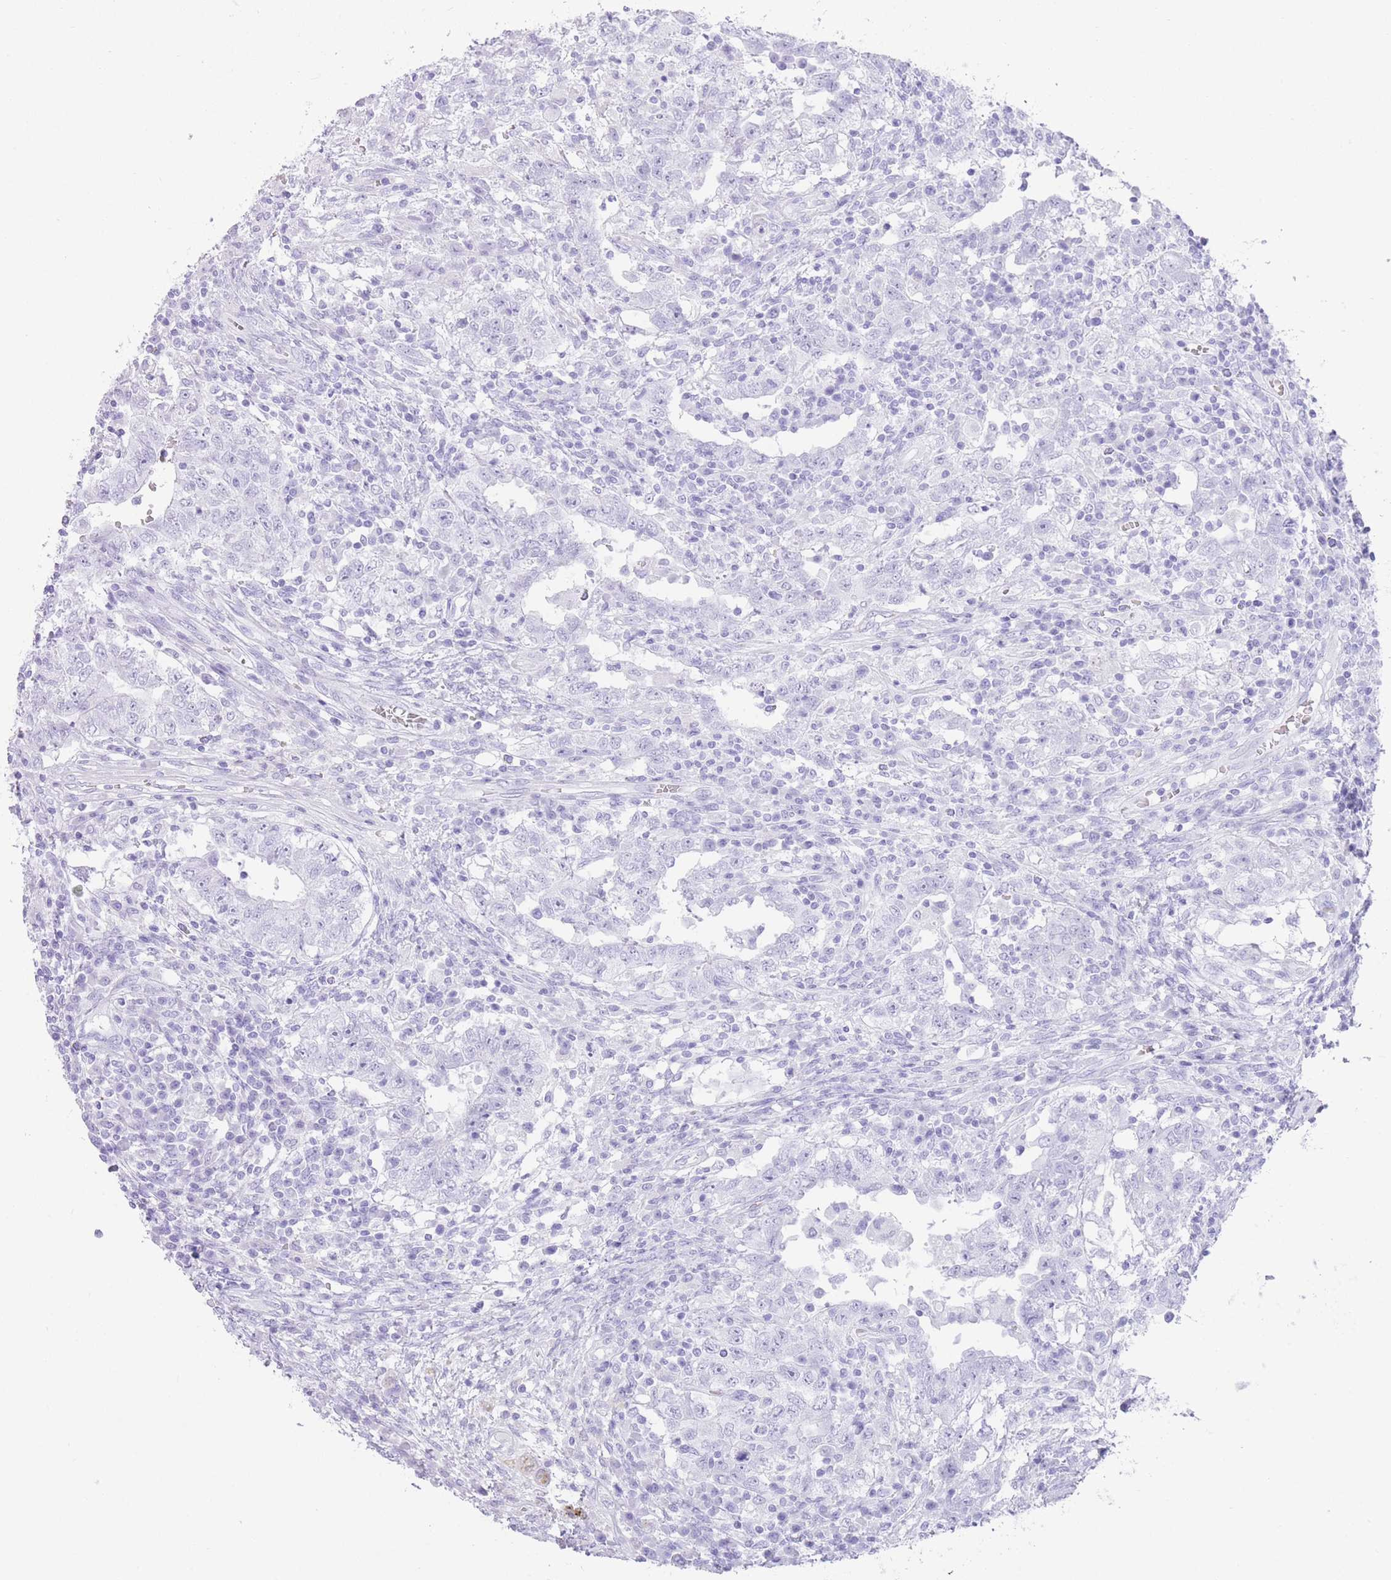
{"staining": {"intensity": "negative", "quantity": "none", "location": "none"}, "tissue": "testis cancer", "cell_type": "Tumor cells", "image_type": "cancer", "snomed": [{"axis": "morphology", "description": "Carcinoma, Embryonal, NOS"}, {"axis": "topography", "description": "Testis"}], "caption": "DAB immunohistochemical staining of testis cancer (embryonal carcinoma) displays no significant staining in tumor cells. (DAB (3,3'-diaminobenzidine) immunohistochemistry, high magnification).", "gene": "ELOA2", "patient": {"sex": "male", "age": 26}}